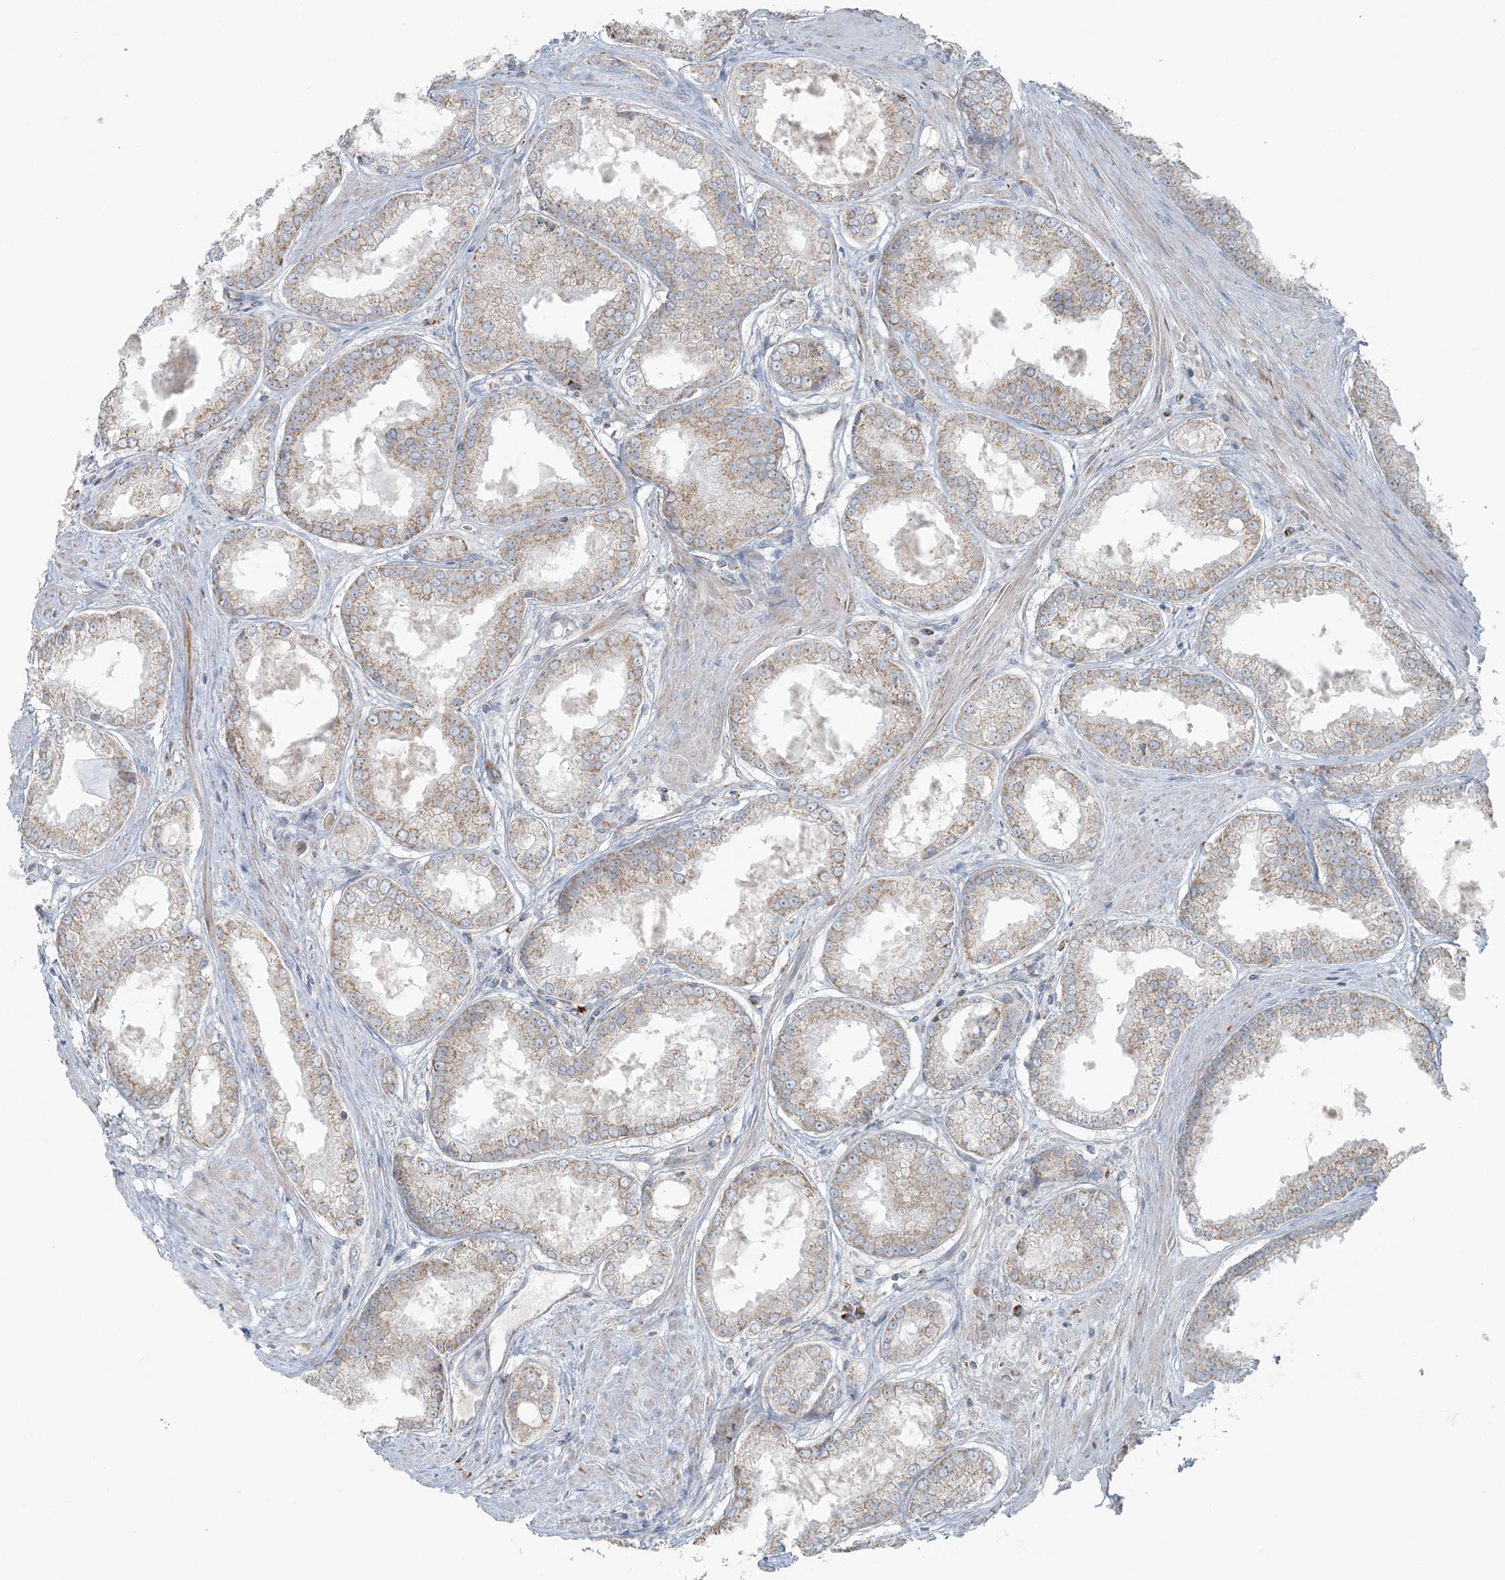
{"staining": {"intensity": "weak", "quantity": ">75%", "location": "cytoplasmic/membranous"}, "tissue": "prostate cancer", "cell_type": "Tumor cells", "image_type": "cancer", "snomed": [{"axis": "morphology", "description": "Adenocarcinoma, Low grade"}, {"axis": "topography", "description": "Prostate"}], "caption": "DAB (3,3'-diaminobenzidine) immunohistochemical staining of human prostate cancer exhibits weak cytoplasmic/membranous protein positivity in approximately >75% of tumor cells. Using DAB (brown) and hematoxylin (blue) stains, captured at high magnification using brightfield microscopy.", "gene": "SLC22A16", "patient": {"sex": "male", "age": 64}}